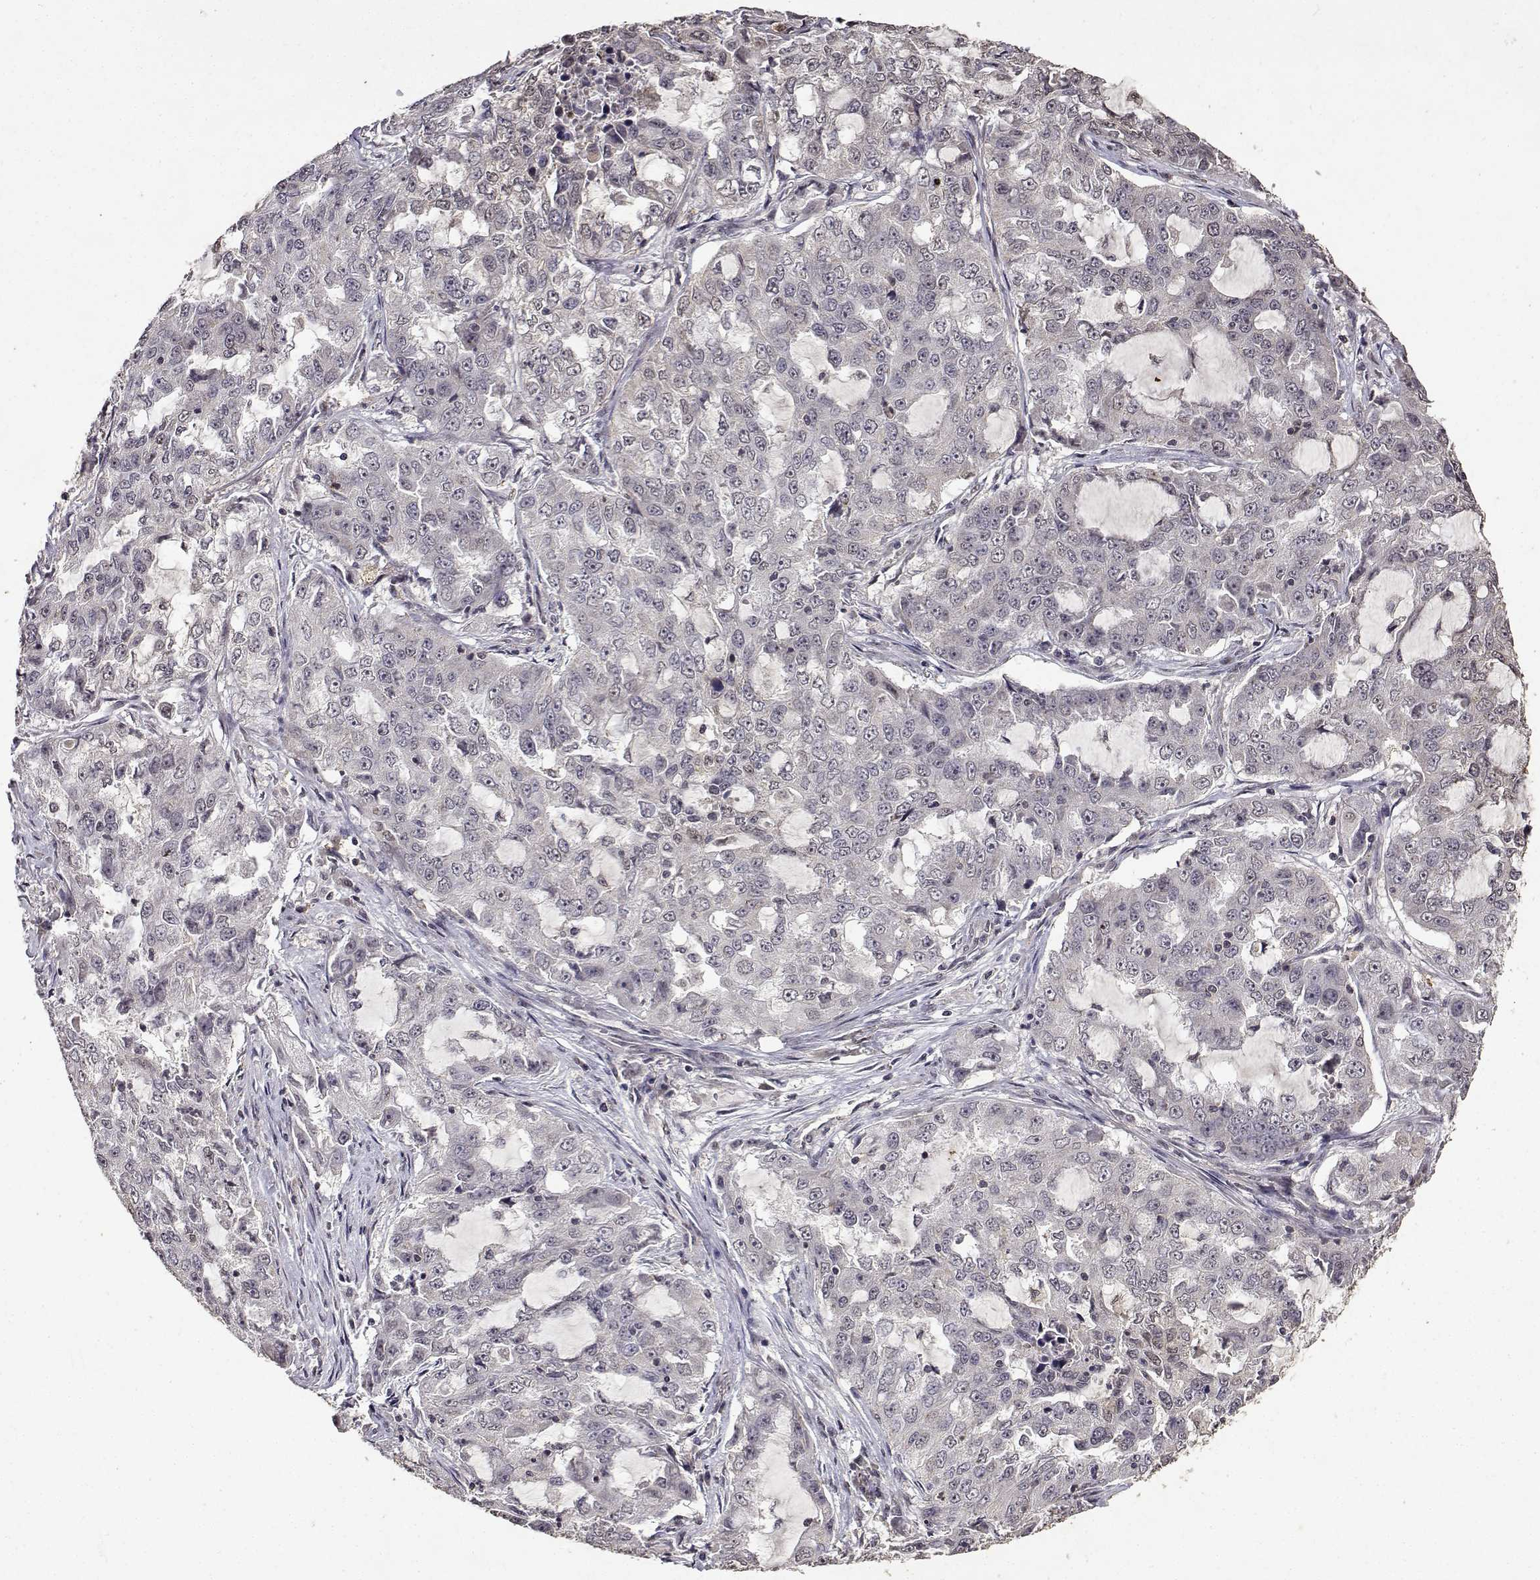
{"staining": {"intensity": "negative", "quantity": "none", "location": "none"}, "tissue": "lung cancer", "cell_type": "Tumor cells", "image_type": "cancer", "snomed": [{"axis": "morphology", "description": "Adenocarcinoma, NOS"}, {"axis": "topography", "description": "Lung"}], "caption": "Image shows no protein staining in tumor cells of adenocarcinoma (lung) tissue.", "gene": "BDNF", "patient": {"sex": "female", "age": 61}}